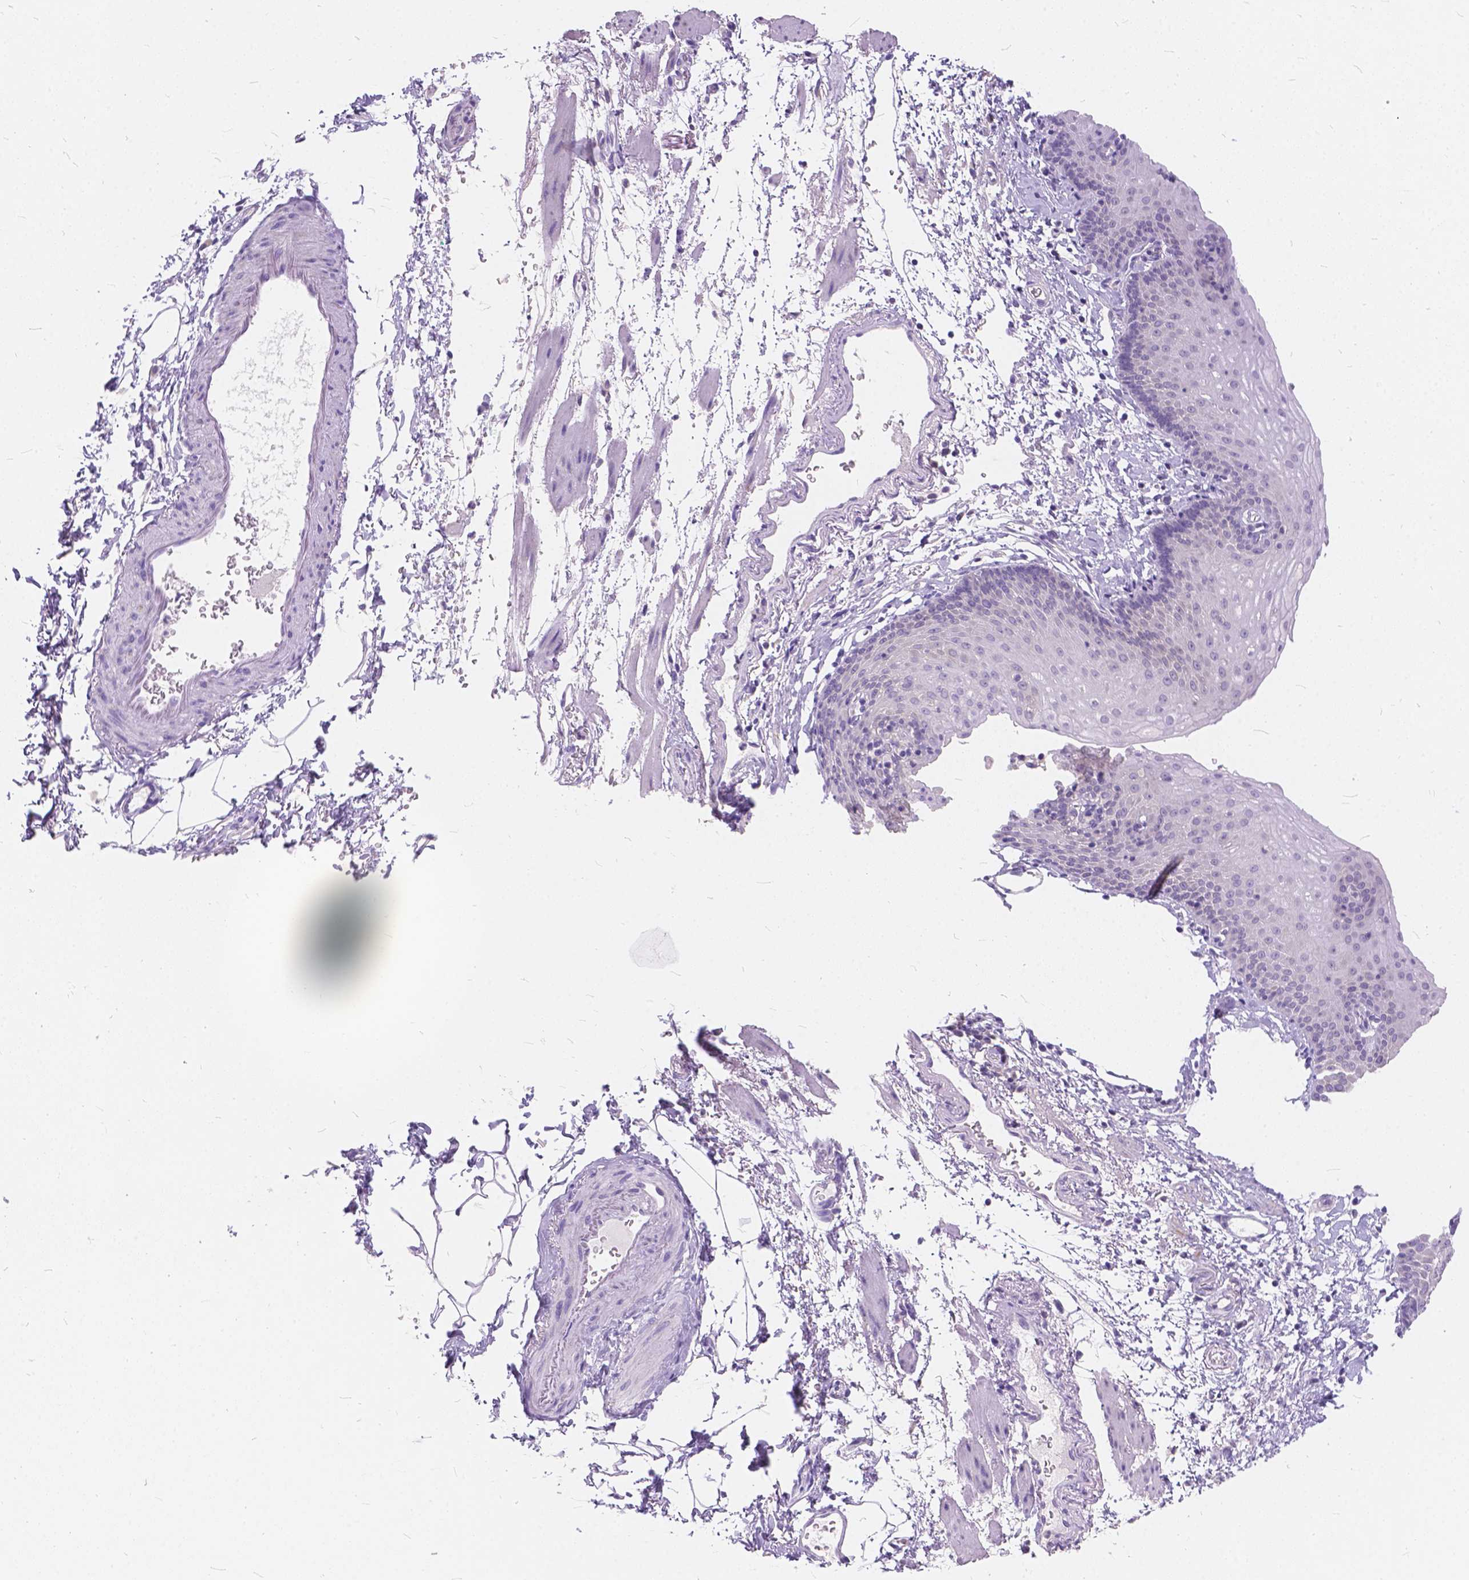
{"staining": {"intensity": "negative", "quantity": "none", "location": "none"}, "tissue": "esophagus", "cell_type": "Squamous epithelial cells", "image_type": "normal", "snomed": [{"axis": "morphology", "description": "Normal tissue, NOS"}, {"axis": "topography", "description": "Esophagus"}], "caption": "Protein analysis of unremarkable esophagus shows no significant staining in squamous epithelial cells. (DAB immunohistochemistry with hematoxylin counter stain).", "gene": "PEX11G", "patient": {"sex": "female", "age": 64}}